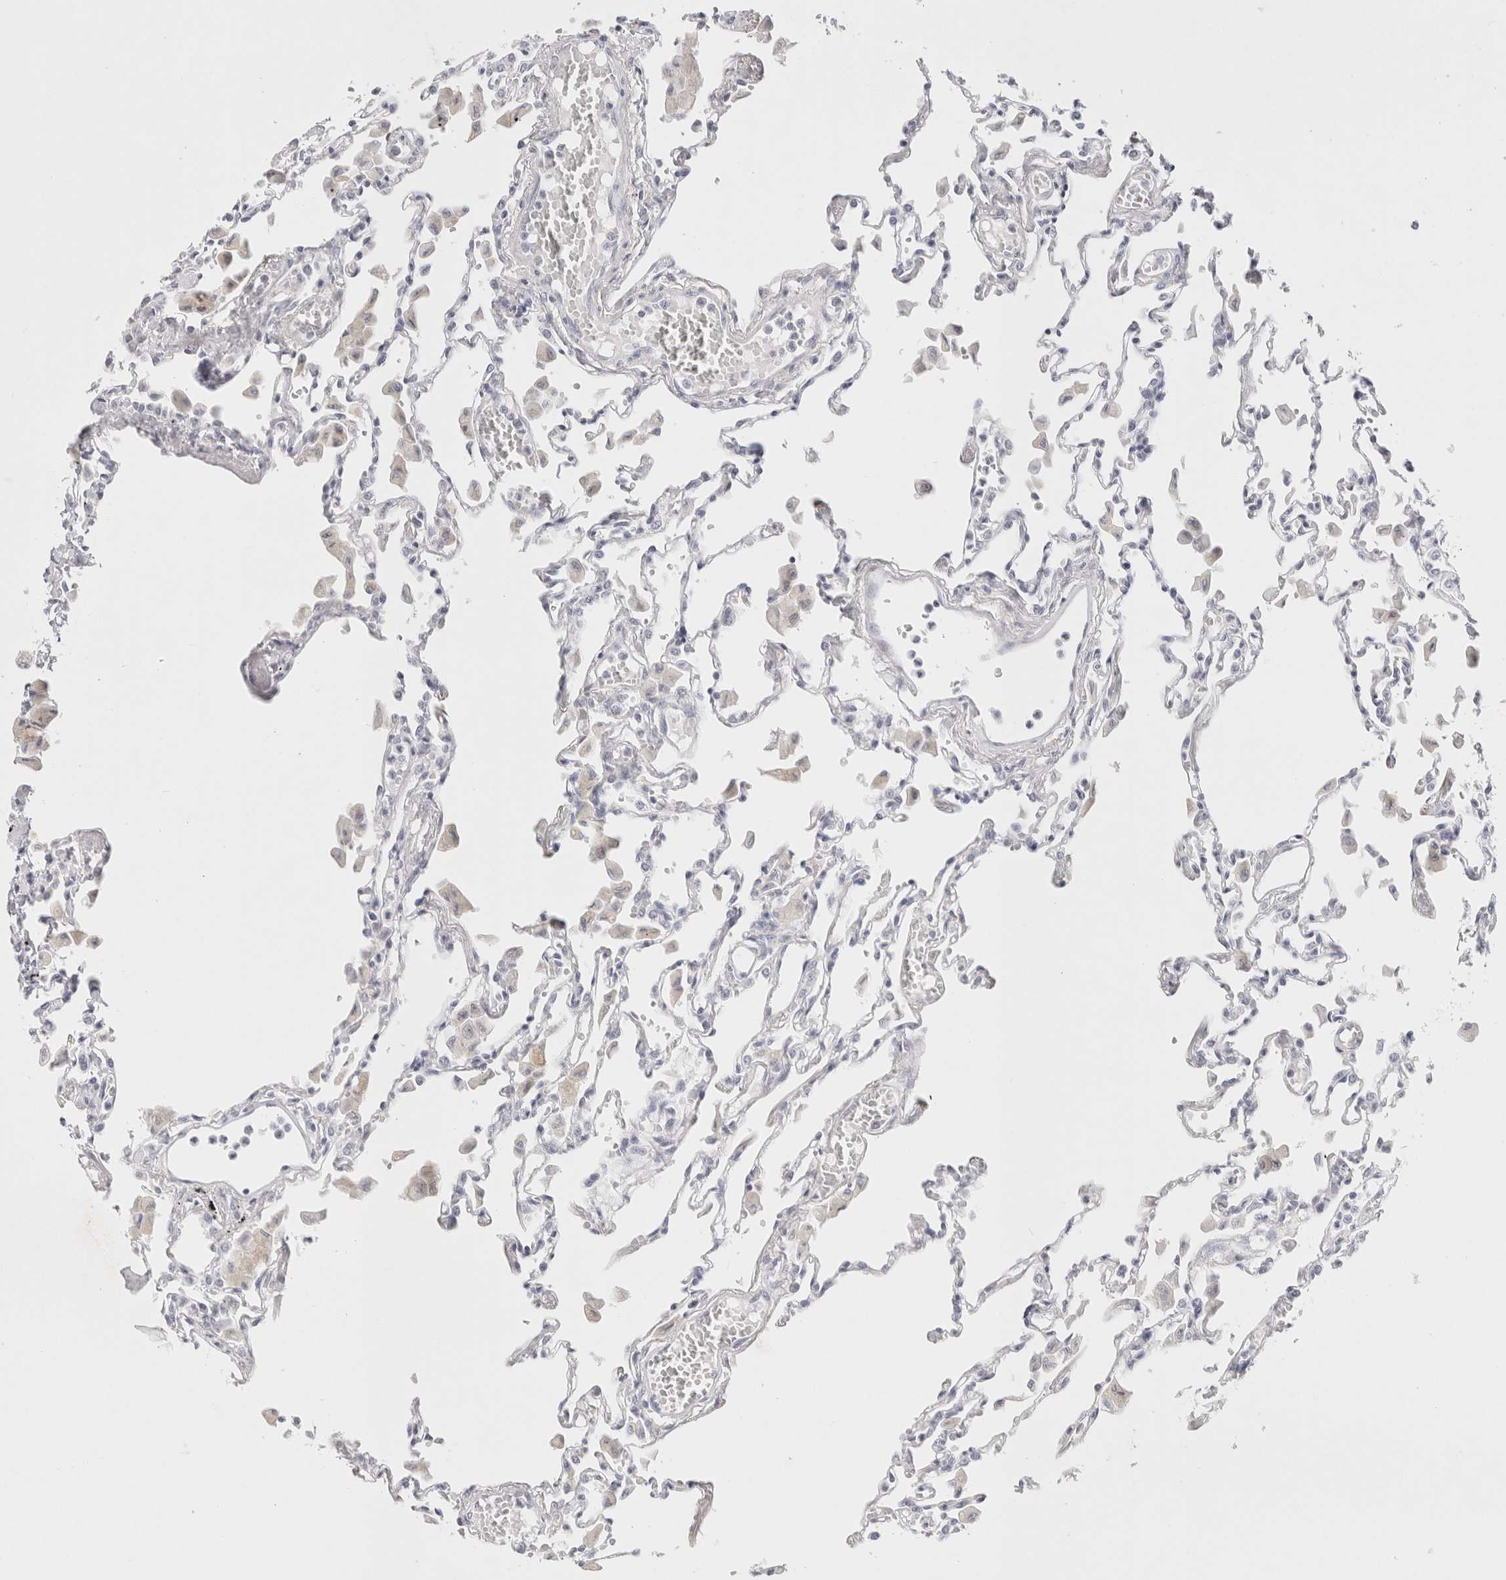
{"staining": {"intensity": "negative", "quantity": "none", "location": "none"}, "tissue": "lung", "cell_type": "Alveolar cells", "image_type": "normal", "snomed": [{"axis": "morphology", "description": "Normal tissue, NOS"}, {"axis": "topography", "description": "Bronchus"}, {"axis": "topography", "description": "Lung"}], "caption": "The photomicrograph exhibits no staining of alveolar cells in benign lung.", "gene": "GARIN1A", "patient": {"sex": "female", "age": 49}}